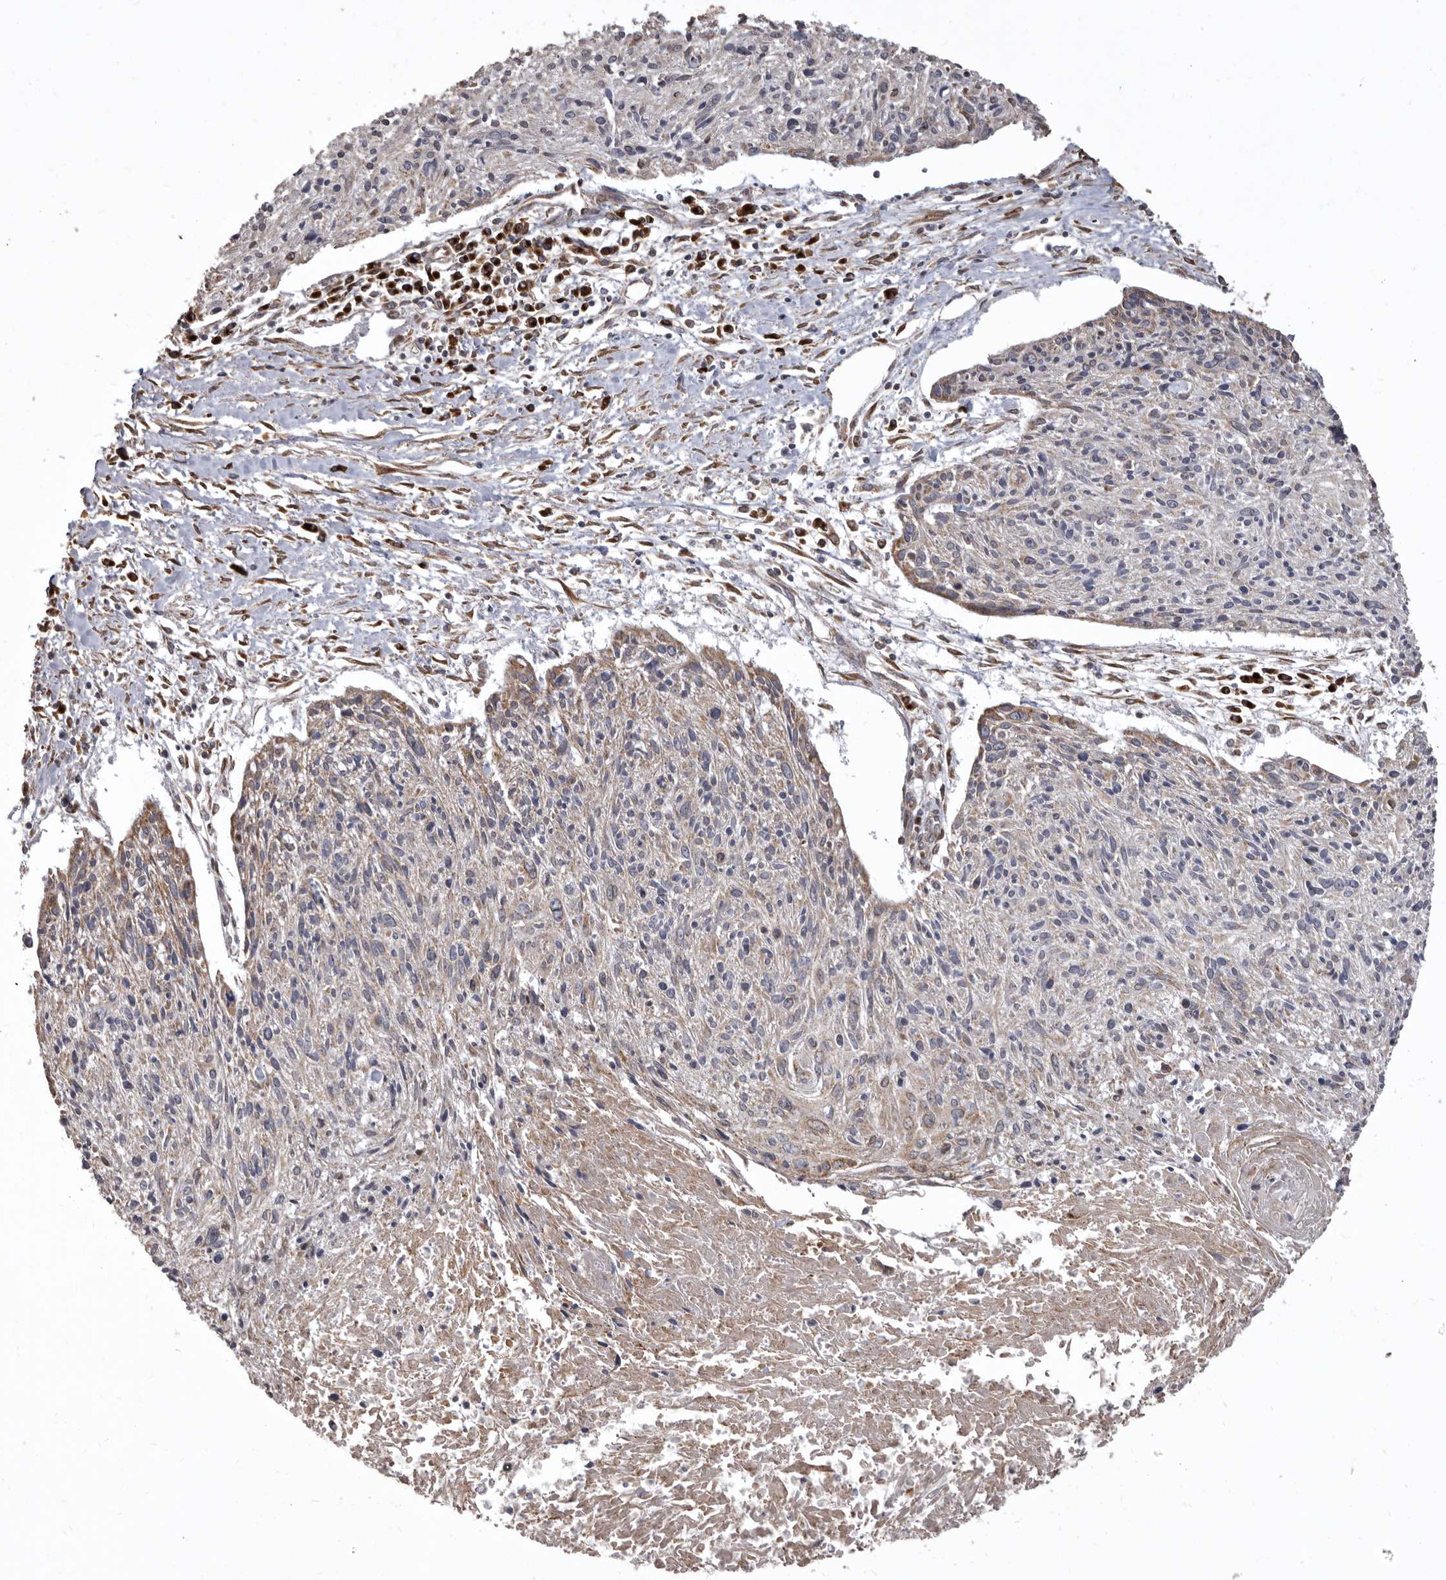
{"staining": {"intensity": "weak", "quantity": "25%-75%", "location": "cytoplasmic/membranous"}, "tissue": "cervical cancer", "cell_type": "Tumor cells", "image_type": "cancer", "snomed": [{"axis": "morphology", "description": "Squamous cell carcinoma, NOS"}, {"axis": "topography", "description": "Cervix"}], "caption": "An image of cervical cancer (squamous cell carcinoma) stained for a protein shows weak cytoplasmic/membranous brown staining in tumor cells. (Stains: DAB in brown, nuclei in blue, Microscopy: brightfield microscopy at high magnification).", "gene": "CDK5RAP3", "patient": {"sex": "female", "age": 51}}